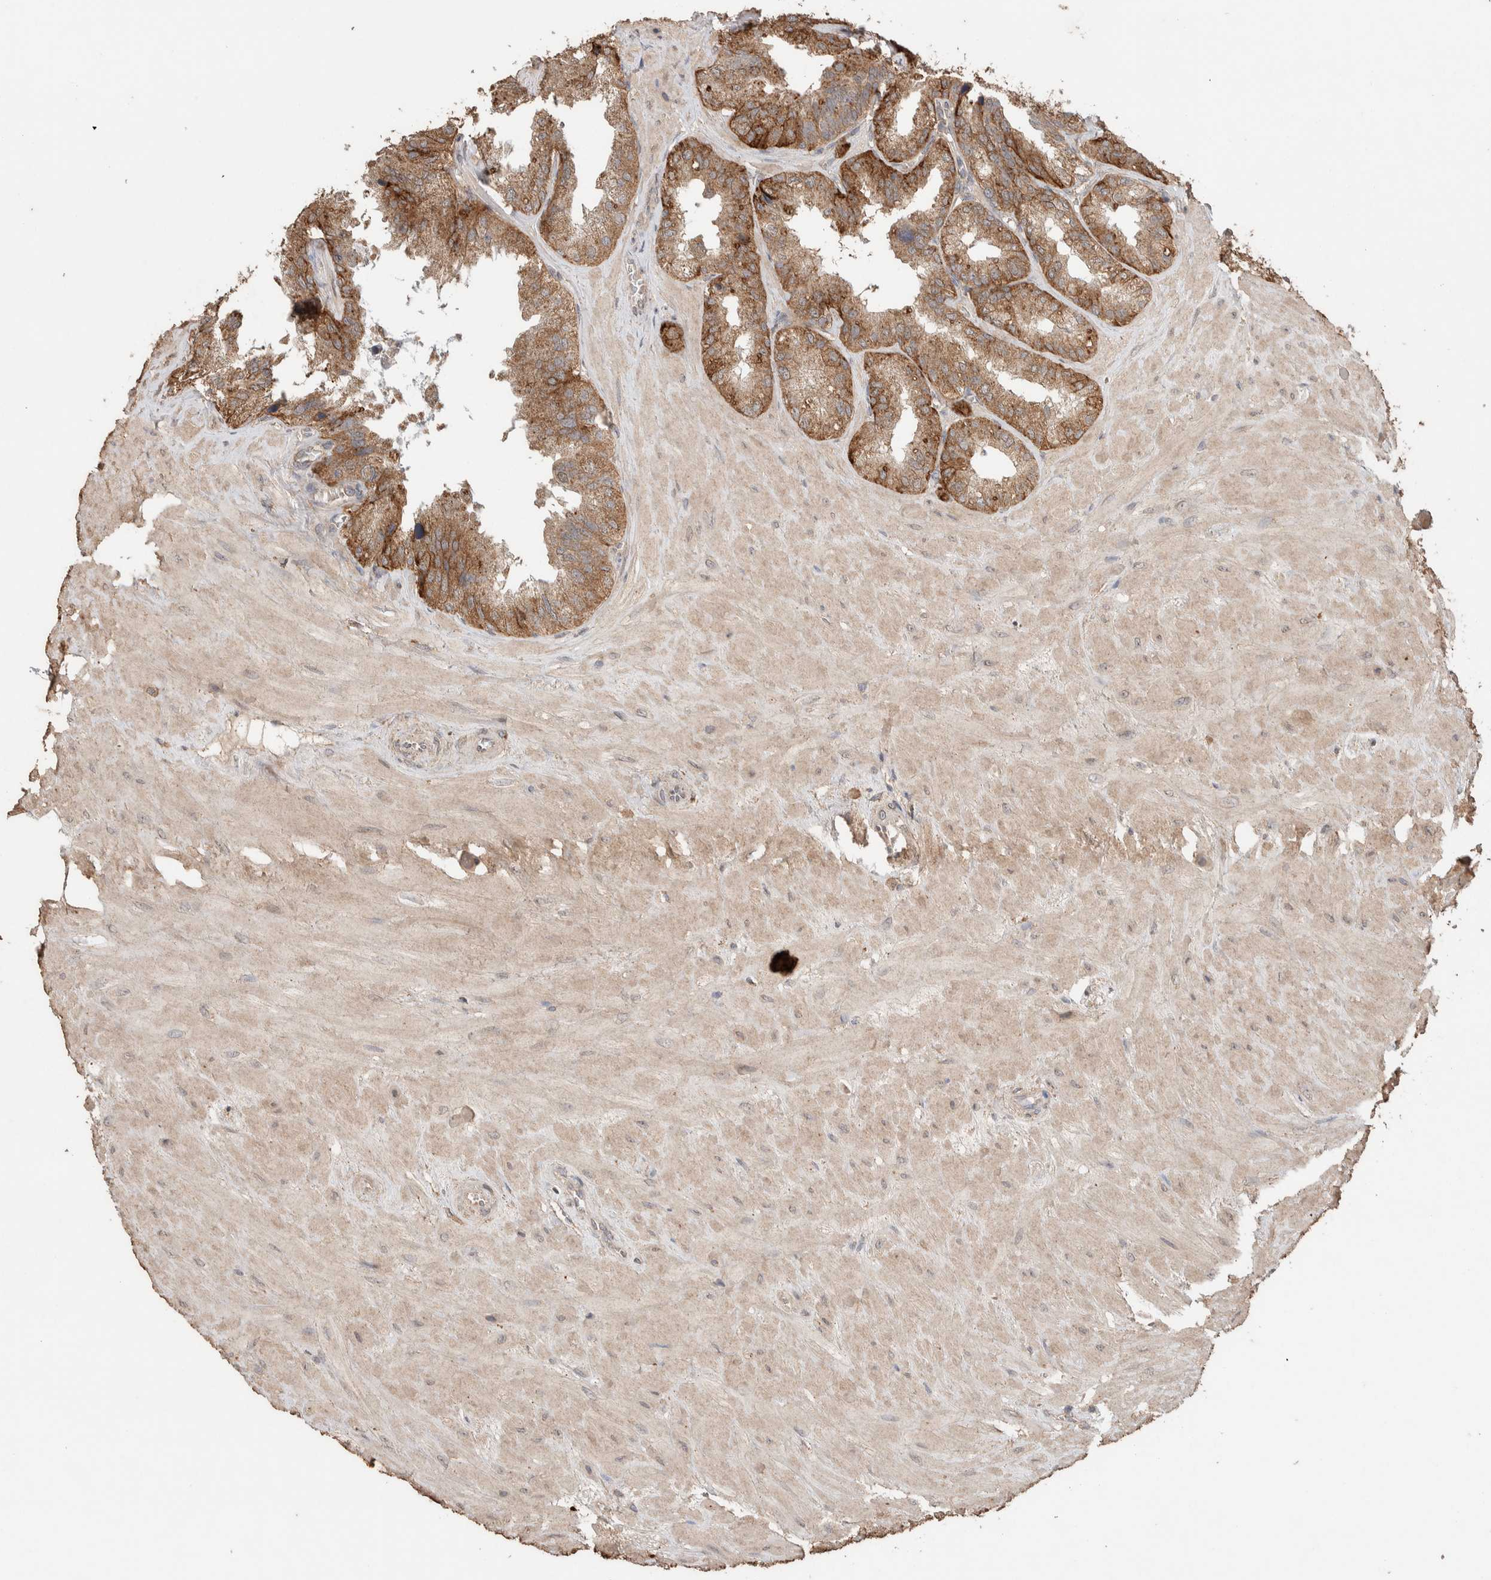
{"staining": {"intensity": "moderate", "quantity": "25%-75%", "location": "cytoplasmic/membranous"}, "tissue": "seminal vesicle", "cell_type": "Glandular cells", "image_type": "normal", "snomed": [{"axis": "morphology", "description": "Normal tissue, NOS"}, {"axis": "topography", "description": "Prostate"}, {"axis": "topography", "description": "Seminal veicle"}], "caption": "DAB (3,3'-diaminobenzidine) immunohistochemical staining of normal seminal vesicle reveals moderate cytoplasmic/membranous protein staining in approximately 25%-75% of glandular cells.", "gene": "KCNJ5", "patient": {"sex": "male", "age": 51}}